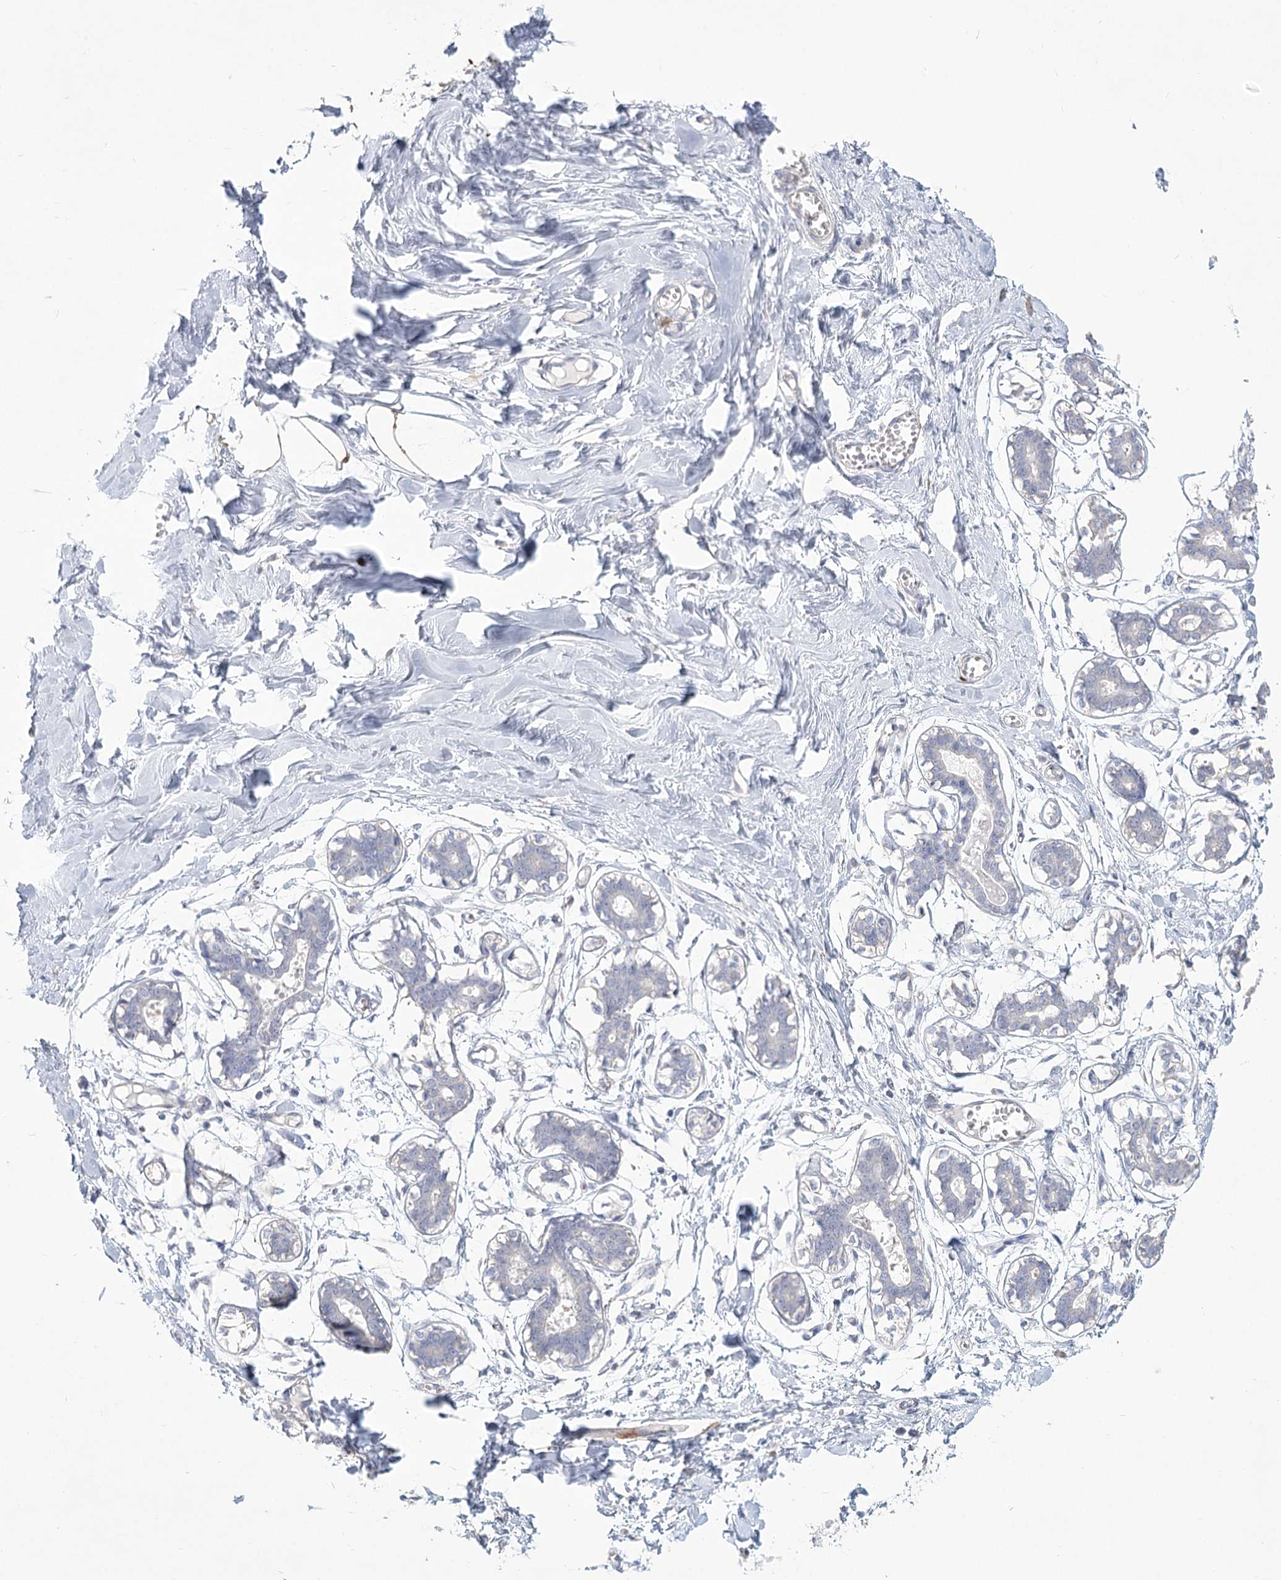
{"staining": {"intensity": "moderate", "quantity": ">75%", "location": "cytoplasmic/membranous"}, "tissue": "breast", "cell_type": "Adipocytes", "image_type": "normal", "snomed": [{"axis": "morphology", "description": "Normal tissue, NOS"}, {"axis": "topography", "description": "Breast"}], "caption": "The immunohistochemical stain labels moderate cytoplasmic/membranous positivity in adipocytes of benign breast. (IHC, brightfield microscopy, high magnification).", "gene": "CNTLN", "patient": {"sex": "female", "age": 27}}